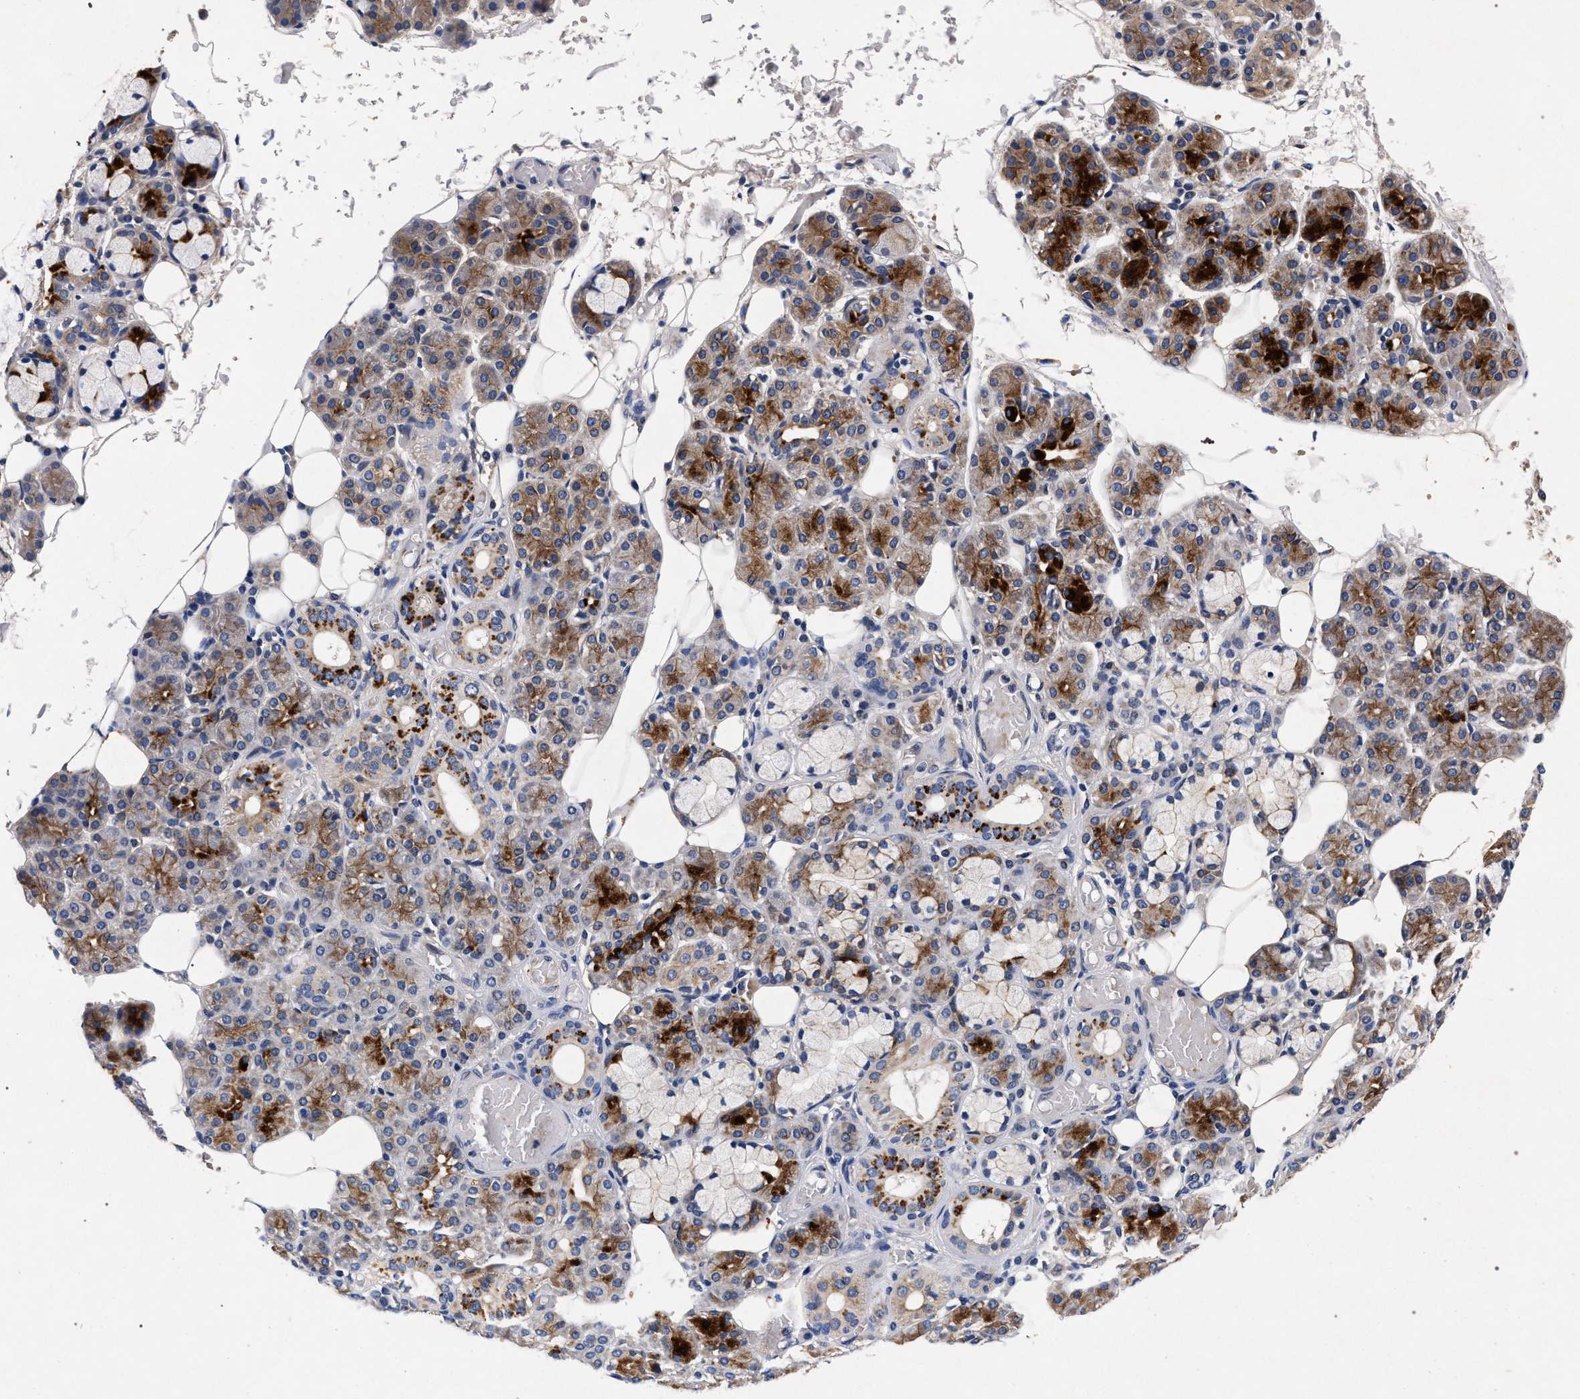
{"staining": {"intensity": "strong", "quantity": "25%-75%", "location": "cytoplasmic/membranous"}, "tissue": "salivary gland", "cell_type": "Glandular cells", "image_type": "normal", "snomed": [{"axis": "morphology", "description": "Normal tissue, NOS"}, {"axis": "topography", "description": "Salivary gland"}], "caption": "Protein staining reveals strong cytoplasmic/membranous positivity in about 25%-75% of glandular cells in benign salivary gland.", "gene": "NEK7", "patient": {"sex": "male", "age": 63}}